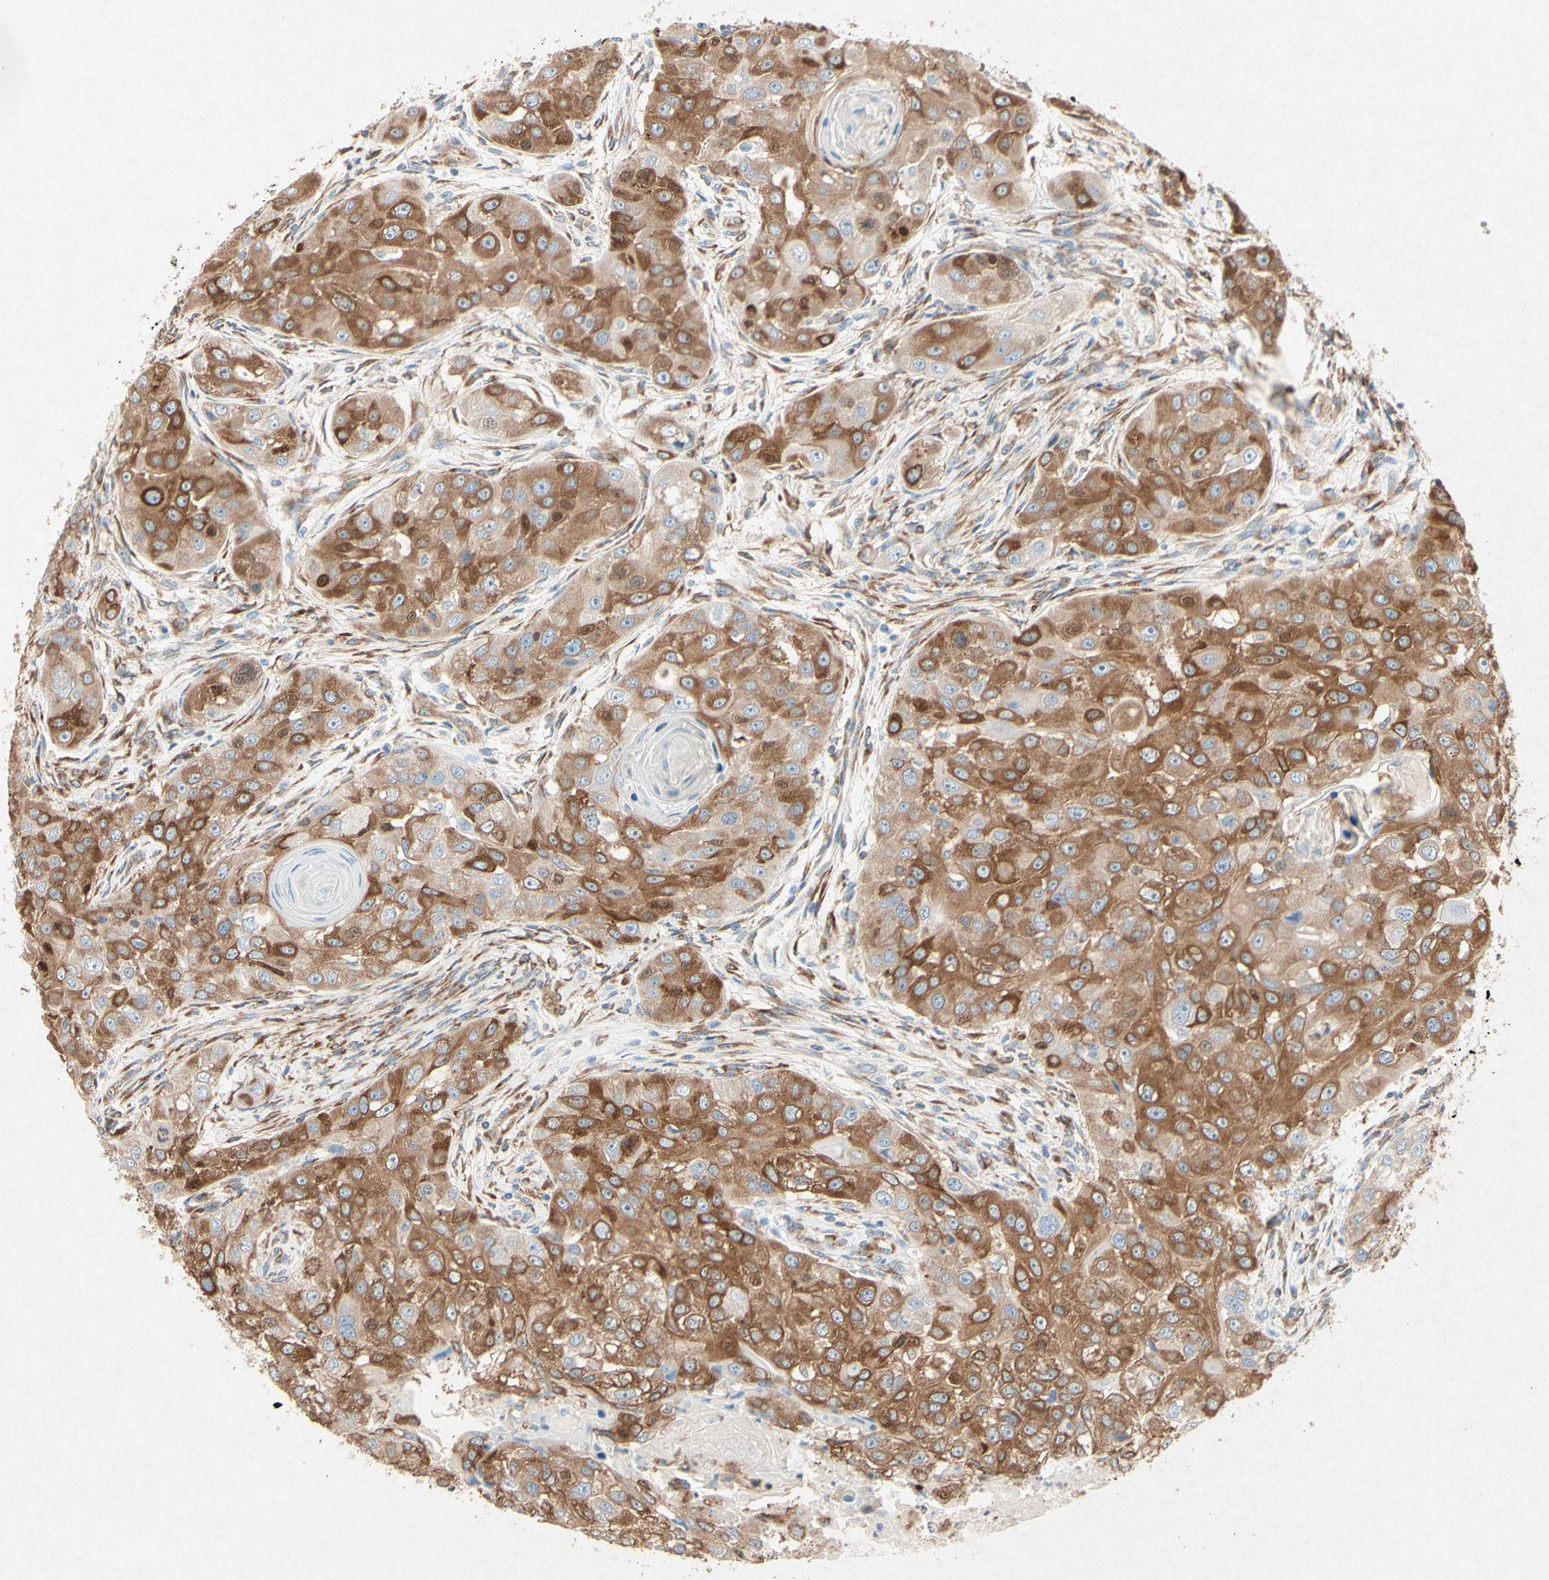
{"staining": {"intensity": "moderate", "quantity": ">75%", "location": "cytoplasmic/membranous"}, "tissue": "head and neck cancer", "cell_type": "Tumor cells", "image_type": "cancer", "snomed": [{"axis": "morphology", "description": "Normal tissue, NOS"}, {"axis": "morphology", "description": "Squamous cell carcinoma, NOS"}, {"axis": "topography", "description": "Skeletal muscle"}, {"axis": "topography", "description": "Head-Neck"}], "caption": "Head and neck cancer (squamous cell carcinoma) was stained to show a protein in brown. There is medium levels of moderate cytoplasmic/membranous positivity in approximately >75% of tumor cells. (brown staining indicates protein expression, while blue staining denotes nuclei).", "gene": "PABPC1", "patient": {"sex": "male", "age": 51}}